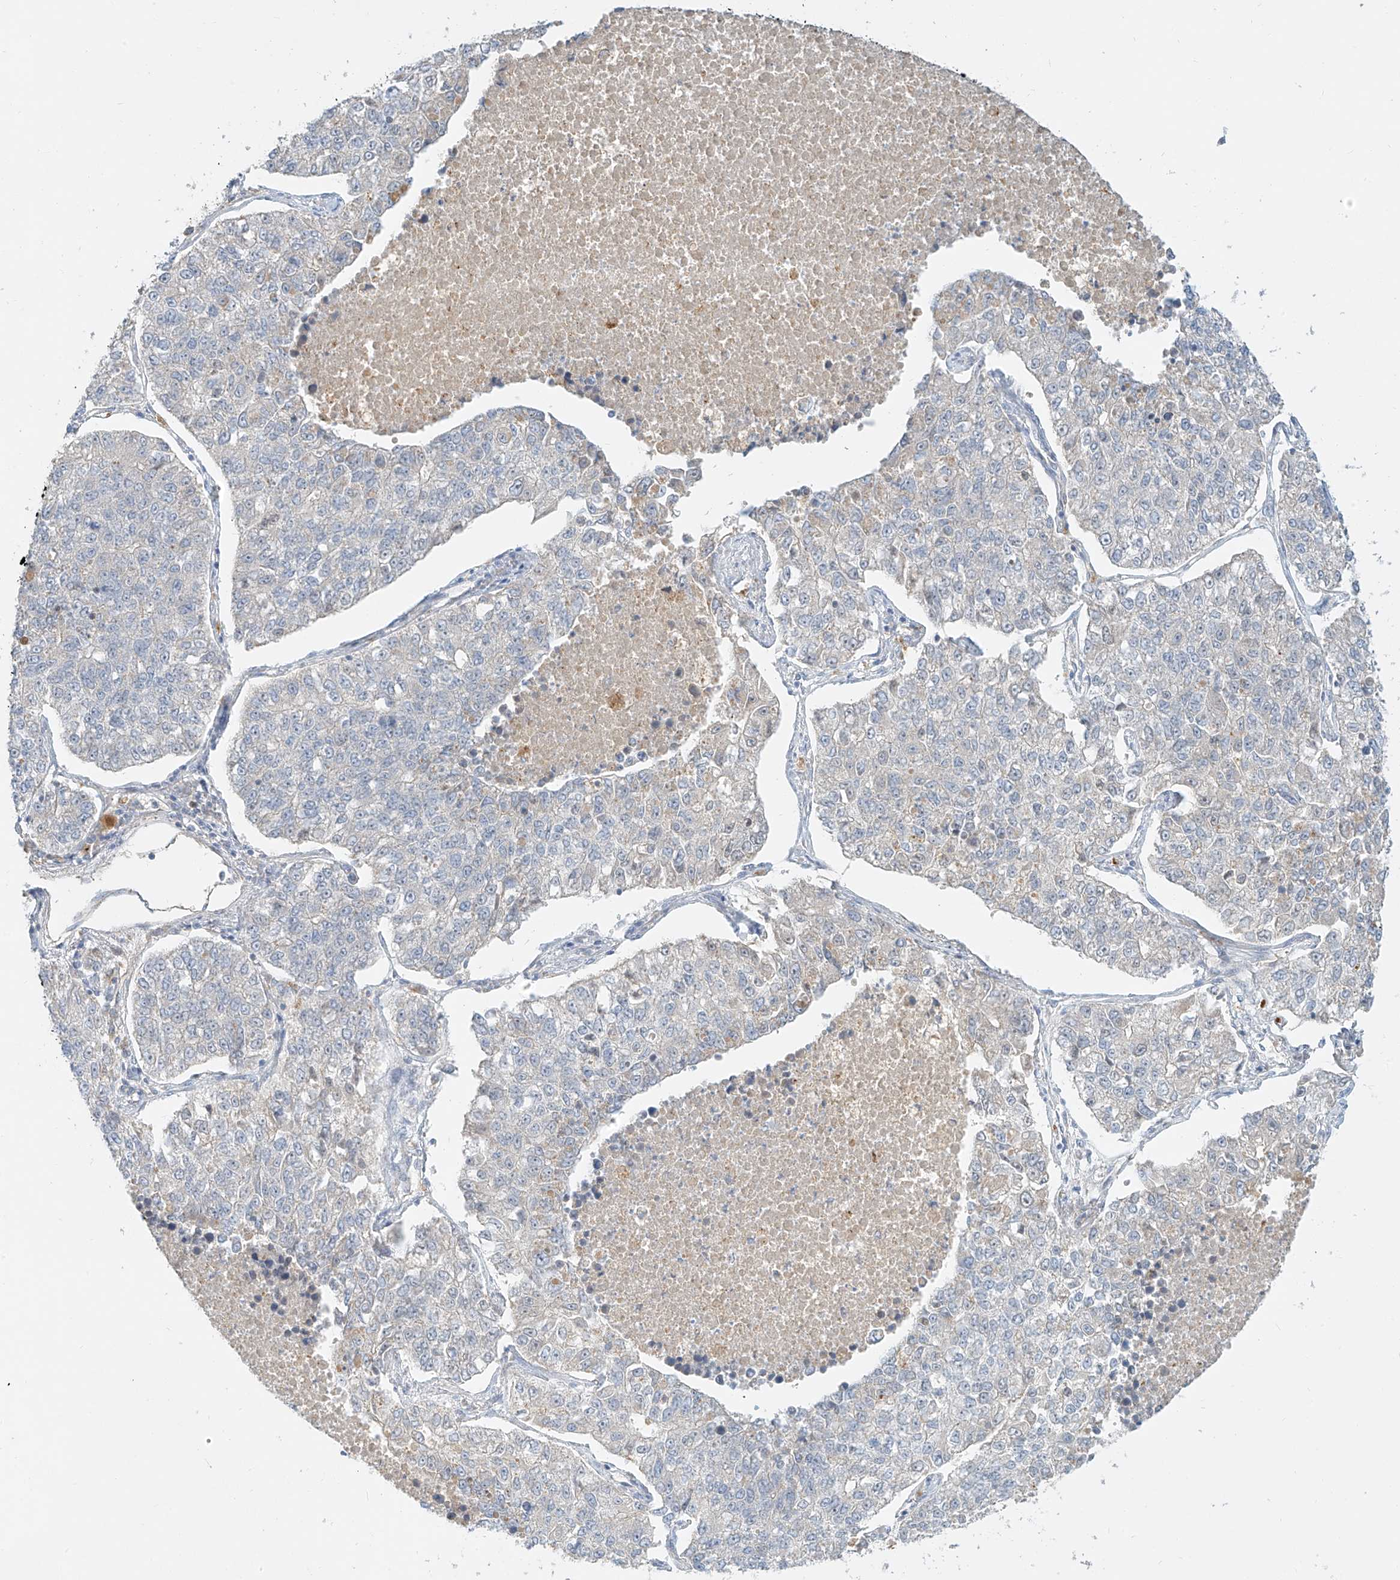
{"staining": {"intensity": "negative", "quantity": "none", "location": "none"}, "tissue": "lung cancer", "cell_type": "Tumor cells", "image_type": "cancer", "snomed": [{"axis": "morphology", "description": "Adenocarcinoma, NOS"}, {"axis": "topography", "description": "Lung"}], "caption": "High magnification brightfield microscopy of lung cancer (adenocarcinoma) stained with DAB (brown) and counterstained with hematoxylin (blue): tumor cells show no significant expression.", "gene": "C2orf42", "patient": {"sex": "male", "age": 49}}